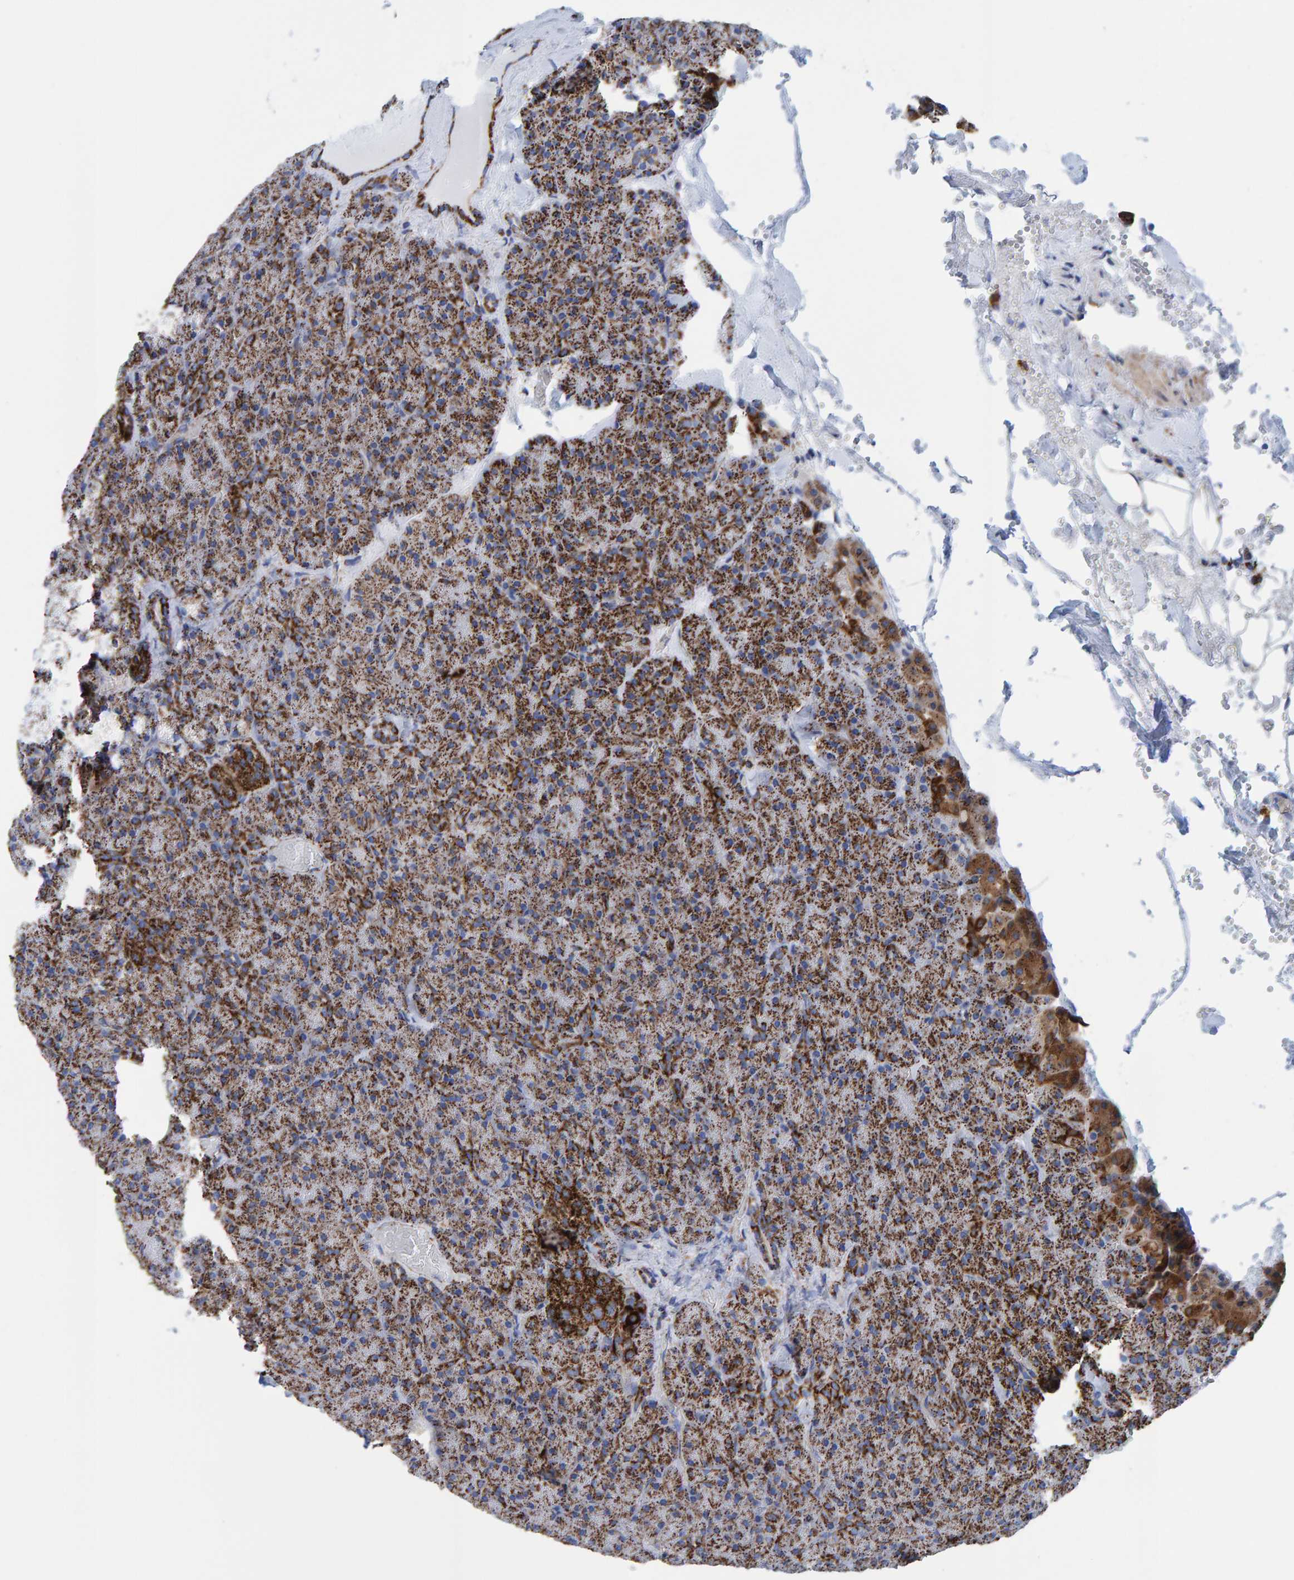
{"staining": {"intensity": "strong", "quantity": ">75%", "location": "cytoplasmic/membranous"}, "tissue": "pancreas", "cell_type": "Exocrine glandular cells", "image_type": "normal", "snomed": [{"axis": "morphology", "description": "Normal tissue, NOS"}, {"axis": "morphology", "description": "Carcinoid, malignant, NOS"}, {"axis": "topography", "description": "Pancreas"}], "caption": "Protein expression analysis of unremarkable human pancreas reveals strong cytoplasmic/membranous staining in approximately >75% of exocrine glandular cells. (brown staining indicates protein expression, while blue staining denotes nuclei).", "gene": "ENSG00000262660", "patient": {"sex": "female", "age": 35}}